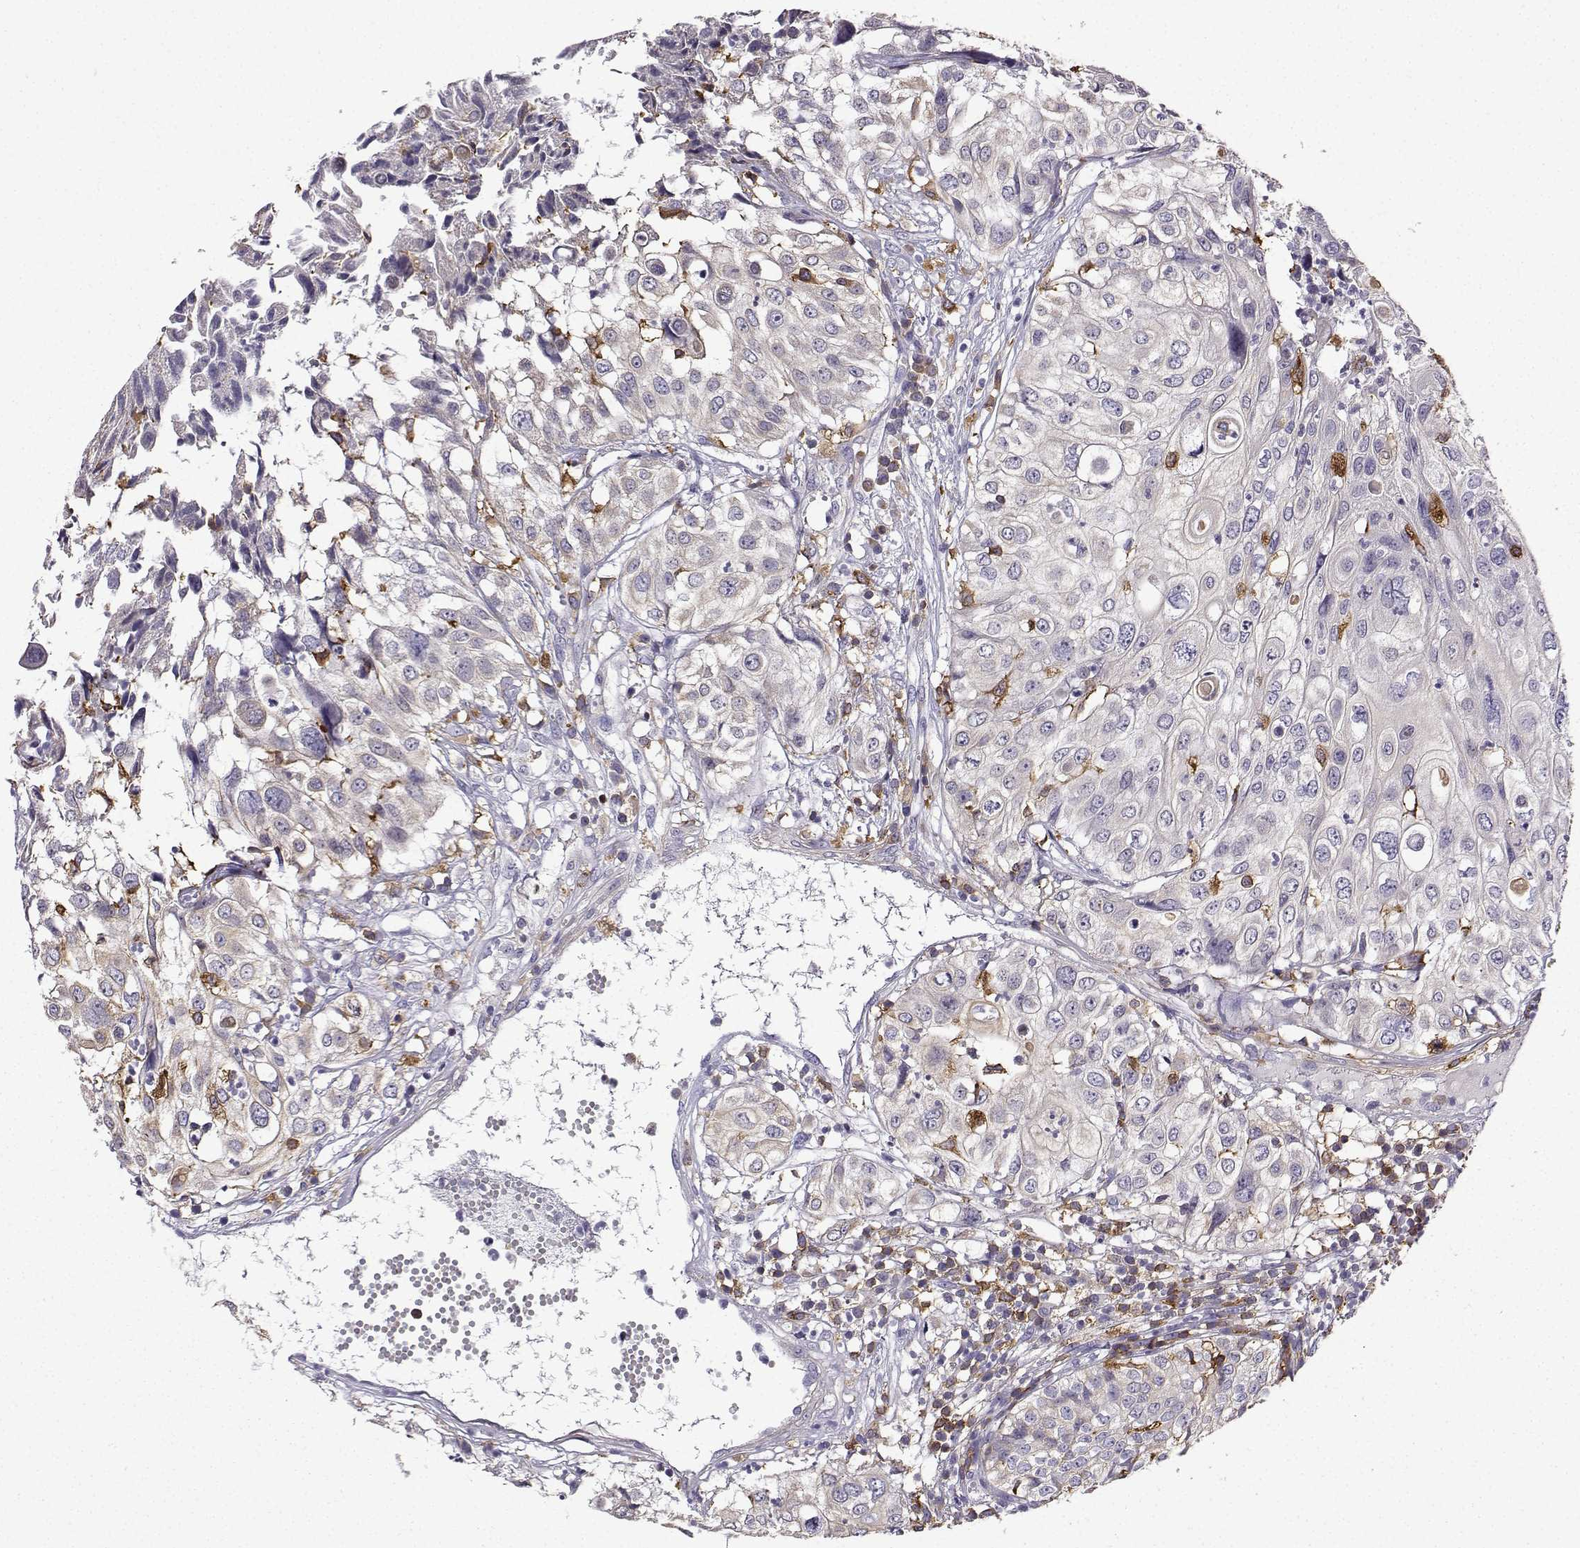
{"staining": {"intensity": "negative", "quantity": "none", "location": "none"}, "tissue": "urothelial cancer", "cell_type": "Tumor cells", "image_type": "cancer", "snomed": [{"axis": "morphology", "description": "Urothelial carcinoma, High grade"}, {"axis": "topography", "description": "Urinary bladder"}], "caption": "This is a micrograph of immunohistochemistry staining of urothelial cancer, which shows no expression in tumor cells.", "gene": "DOCK10", "patient": {"sex": "female", "age": 79}}